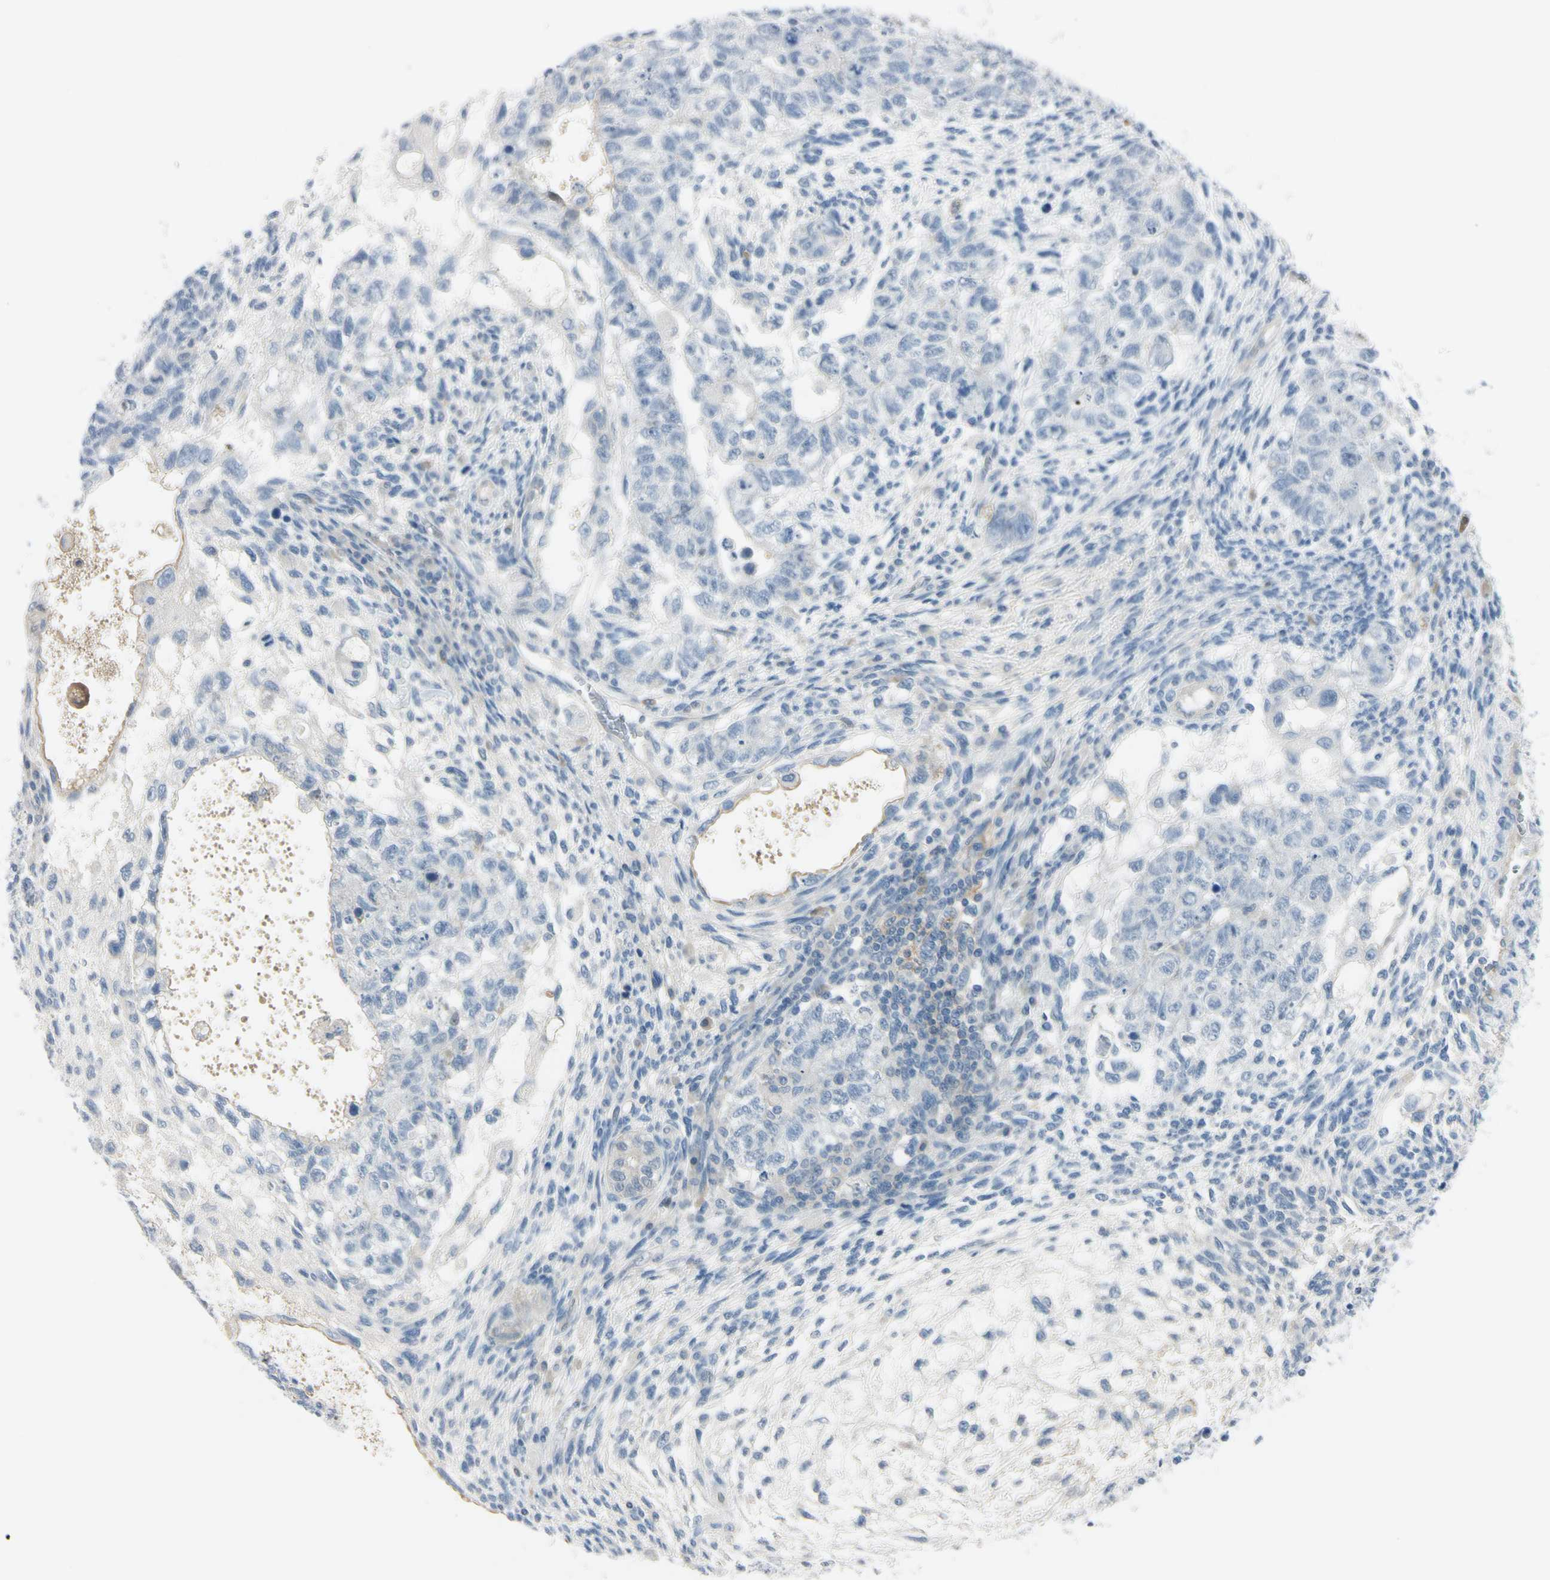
{"staining": {"intensity": "negative", "quantity": "none", "location": "none"}, "tissue": "testis cancer", "cell_type": "Tumor cells", "image_type": "cancer", "snomed": [{"axis": "morphology", "description": "Normal tissue, NOS"}, {"axis": "morphology", "description": "Carcinoma, Embryonal, NOS"}, {"axis": "topography", "description": "Testis"}], "caption": "IHC micrograph of neoplastic tissue: human embryonal carcinoma (testis) stained with DAB (3,3'-diaminobenzidine) exhibits no significant protein expression in tumor cells.", "gene": "ASB9", "patient": {"sex": "male", "age": 36}}